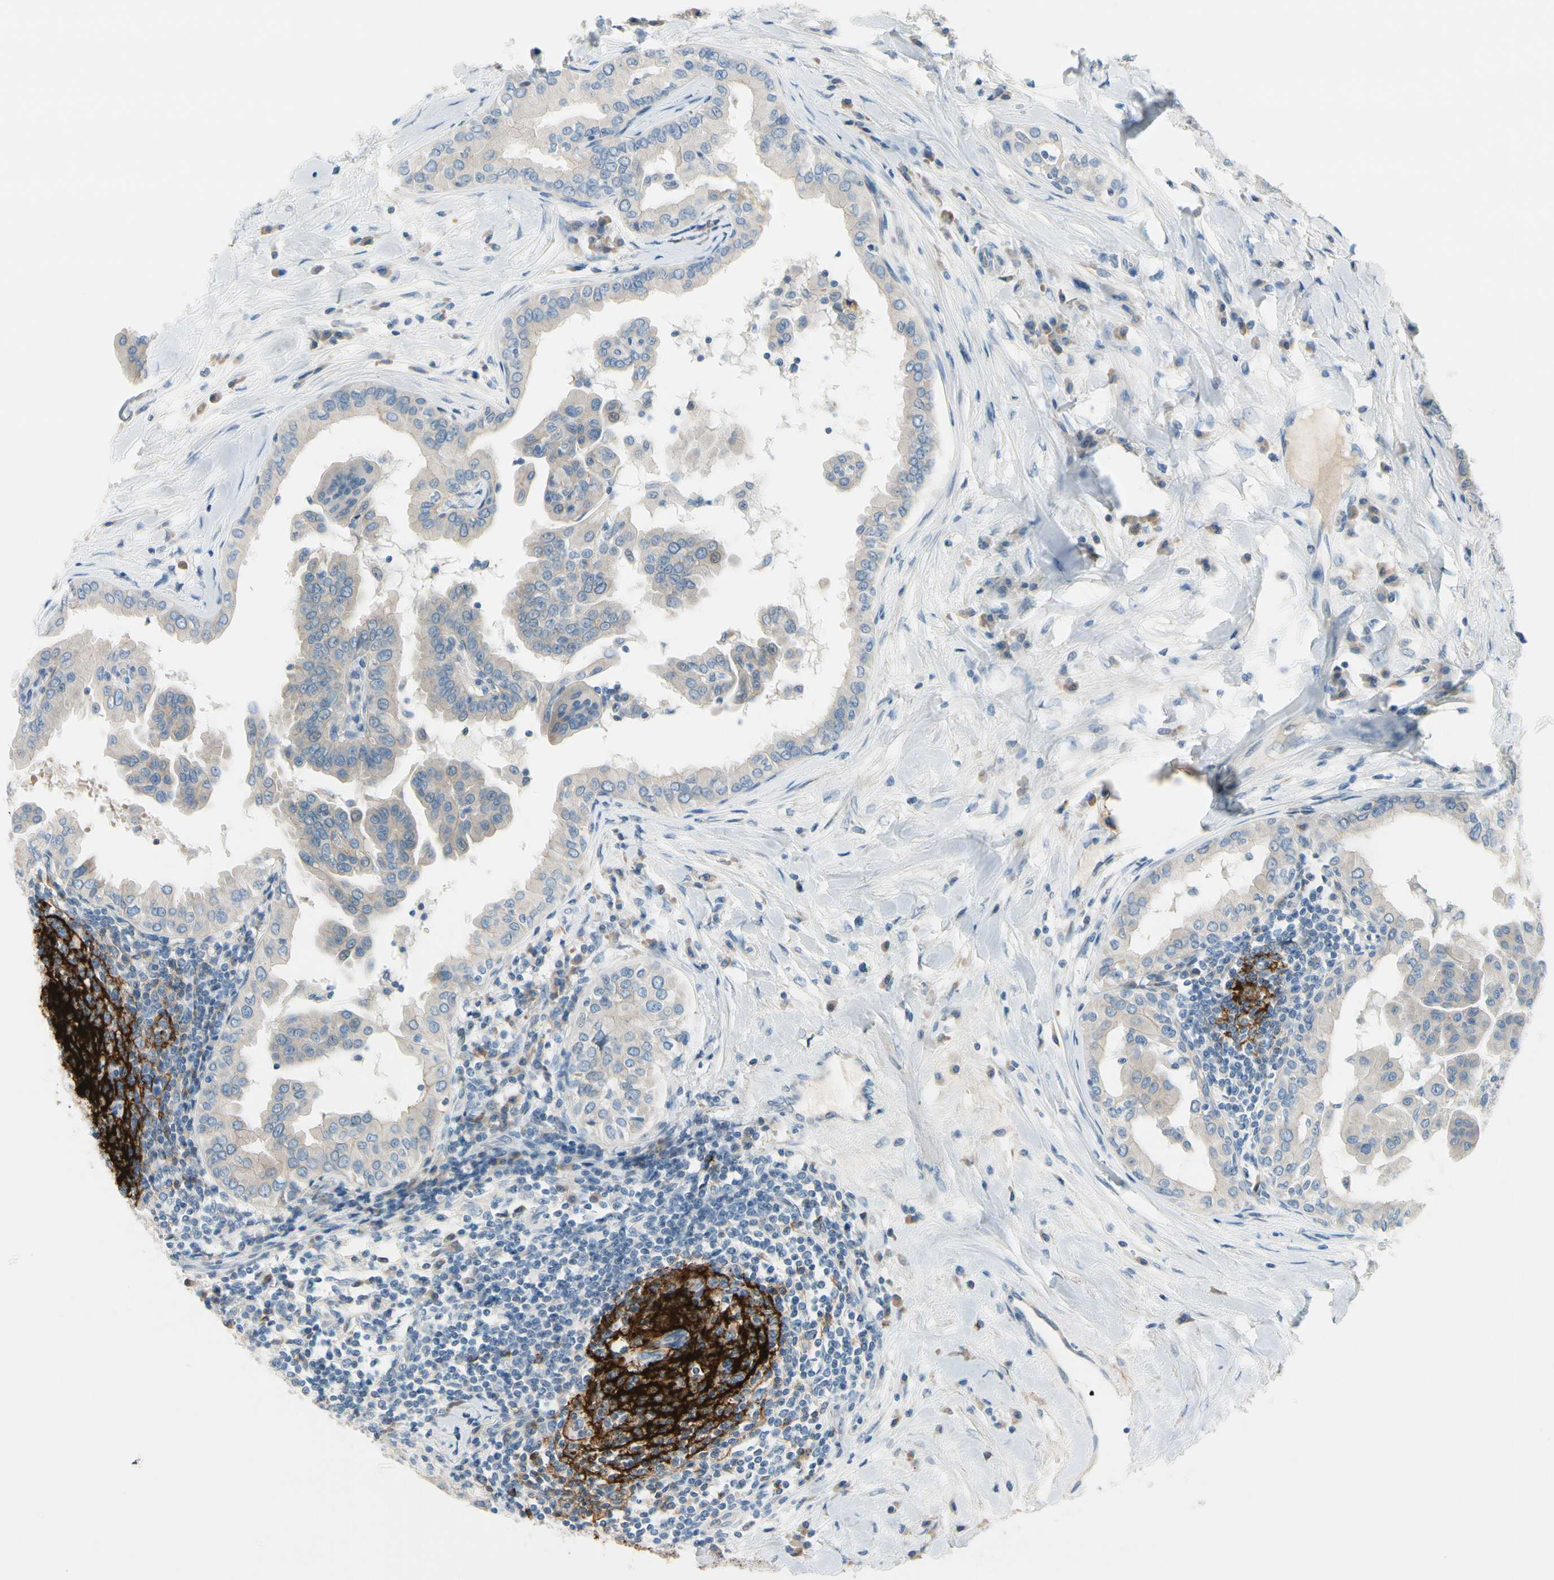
{"staining": {"intensity": "weak", "quantity": "25%-75%", "location": "cytoplasmic/membranous"}, "tissue": "thyroid cancer", "cell_type": "Tumor cells", "image_type": "cancer", "snomed": [{"axis": "morphology", "description": "Papillary adenocarcinoma, NOS"}, {"axis": "topography", "description": "Thyroid gland"}], "caption": "Weak cytoplasmic/membranous expression is appreciated in approximately 25%-75% of tumor cells in thyroid papillary adenocarcinoma.", "gene": "FCER2", "patient": {"sex": "male", "age": 33}}